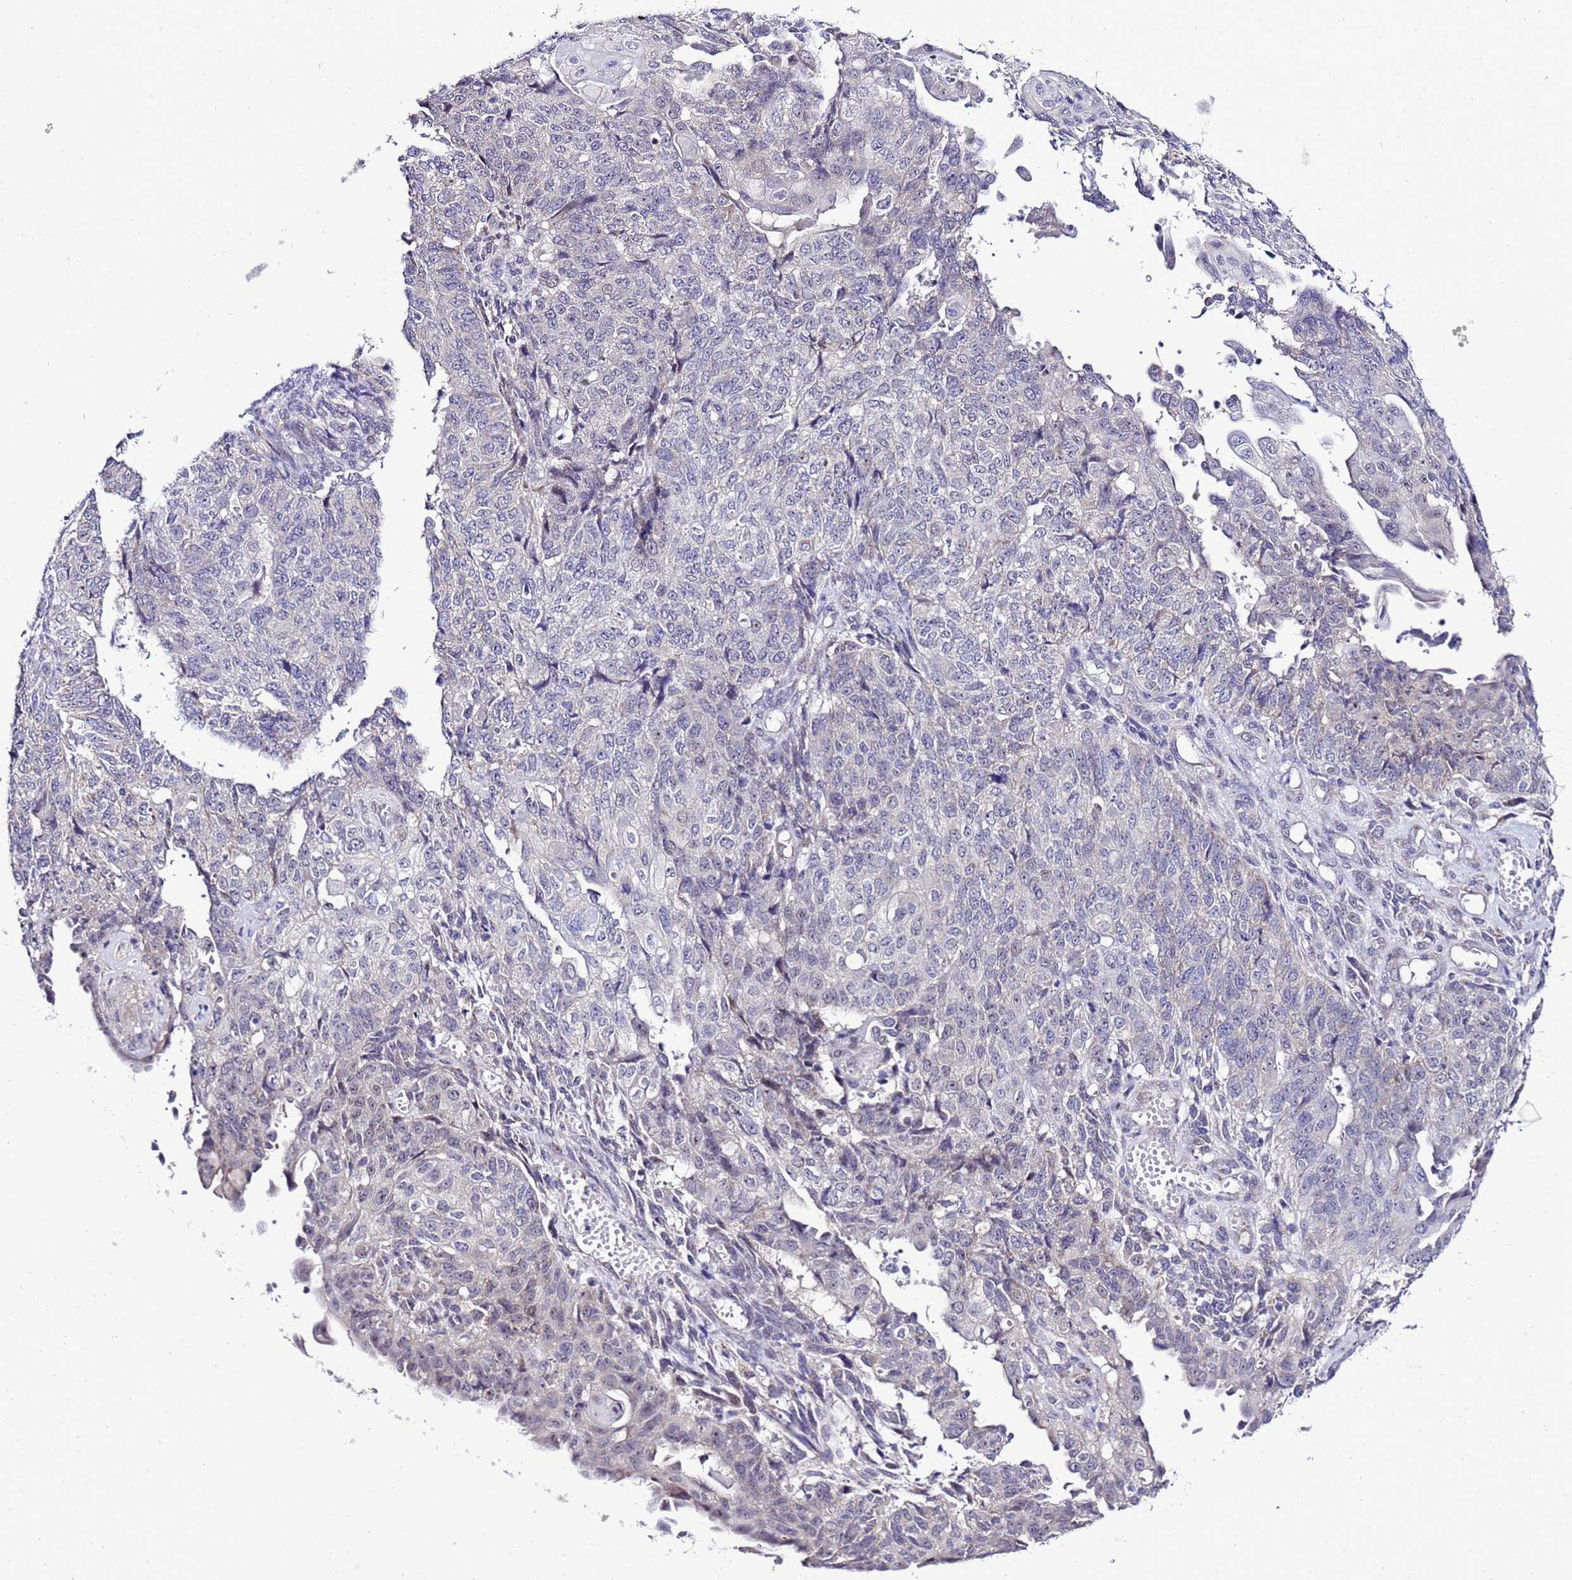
{"staining": {"intensity": "negative", "quantity": "none", "location": "none"}, "tissue": "endometrial cancer", "cell_type": "Tumor cells", "image_type": "cancer", "snomed": [{"axis": "morphology", "description": "Adenocarcinoma, NOS"}, {"axis": "topography", "description": "Endometrium"}], "caption": "A histopathology image of human endometrial cancer (adenocarcinoma) is negative for staining in tumor cells.", "gene": "DPH6", "patient": {"sex": "female", "age": 32}}